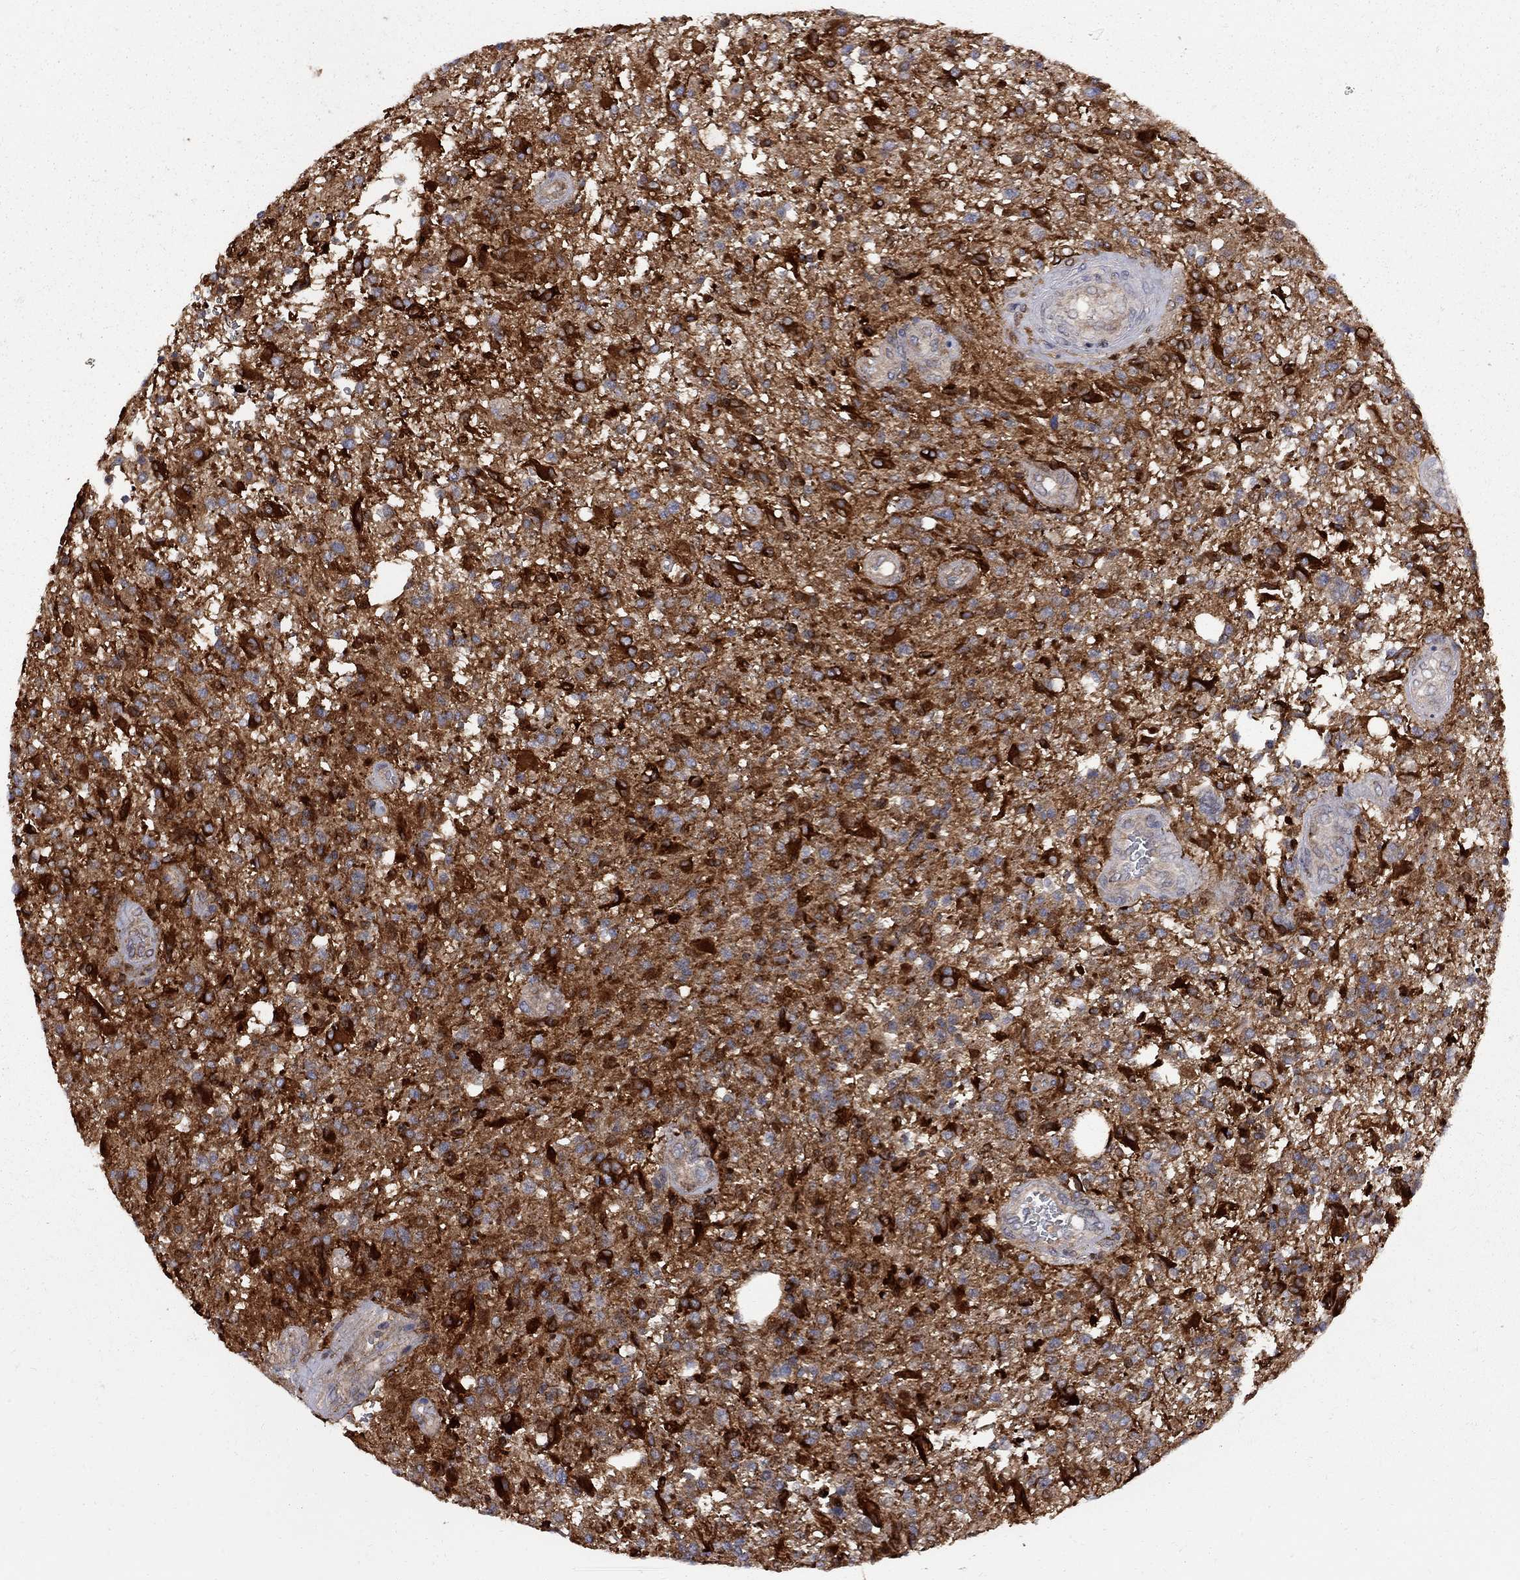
{"staining": {"intensity": "strong", "quantity": "25%-75%", "location": "cytoplasmic/membranous"}, "tissue": "glioma", "cell_type": "Tumor cells", "image_type": "cancer", "snomed": [{"axis": "morphology", "description": "Glioma, malignant, High grade"}, {"axis": "topography", "description": "Brain"}], "caption": "Tumor cells exhibit high levels of strong cytoplasmic/membranous expression in approximately 25%-75% of cells in glioma.", "gene": "MTHFR", "patient": {"sex": "male", "age": 56}}